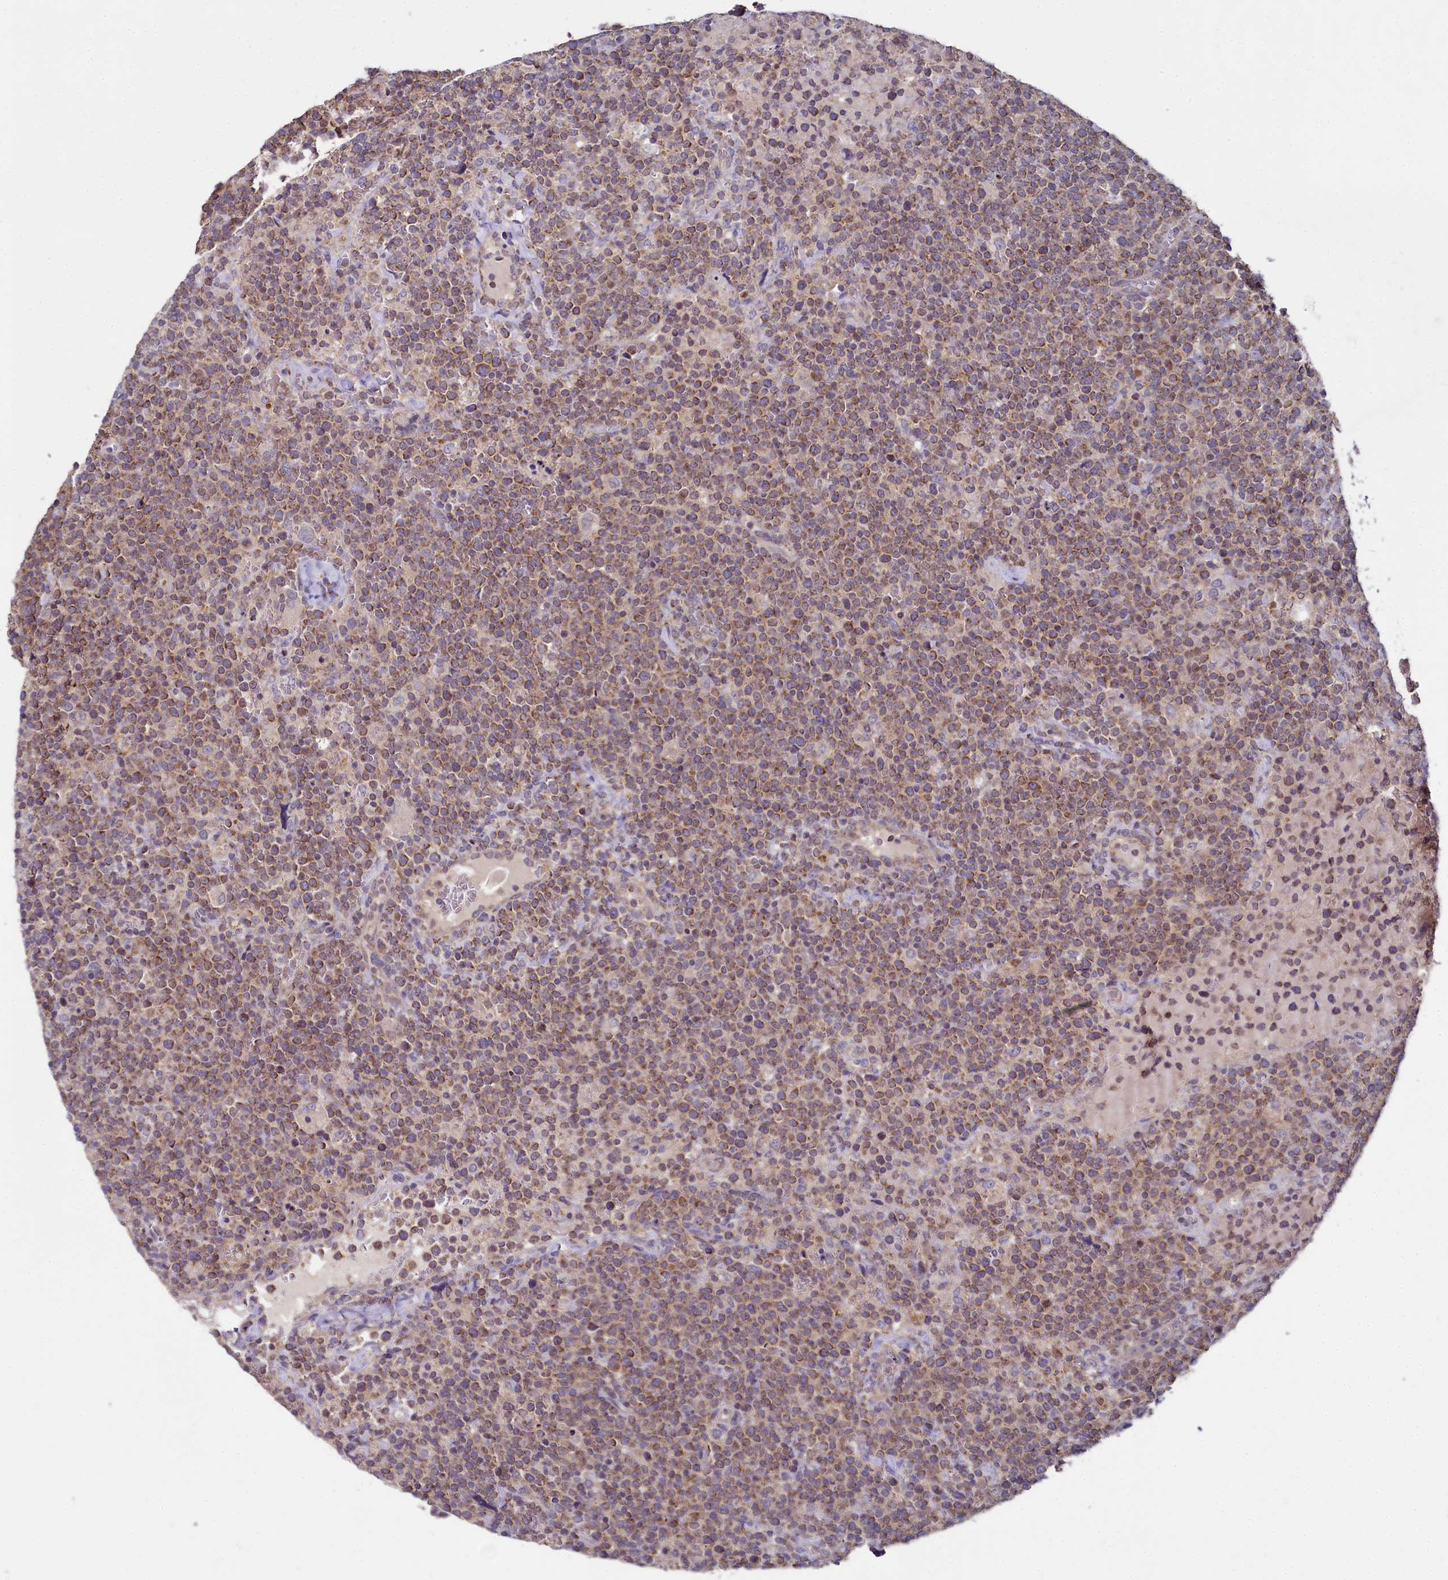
{"staining": {"intensity": "moderate", "quantity": ">75%", "location": "cytoplasmic/membranous"}, "tissue": "lymphoma", "cell_type": "Tumor cells", "image_type": "cancer", "snomed": [{"axis": "morphology", "description": "Malignant lymphoma, non-Hodgkin's type, High grade"}, {"axis": "topography", "description": "Lymph node"}], "caption": "Immunohistochemical staining of human malignant lymphoma, non-Hodgkin's type (high-grade) reveals medium levels of moderate cytoplasmic/membranous protein staining in approximately >75% of tumor cells. (brown staining indicates protein expression, while blue staining denotes nuclei).", "gene": "MRPL57", "patient": {"sex": "male", "age": 61}}